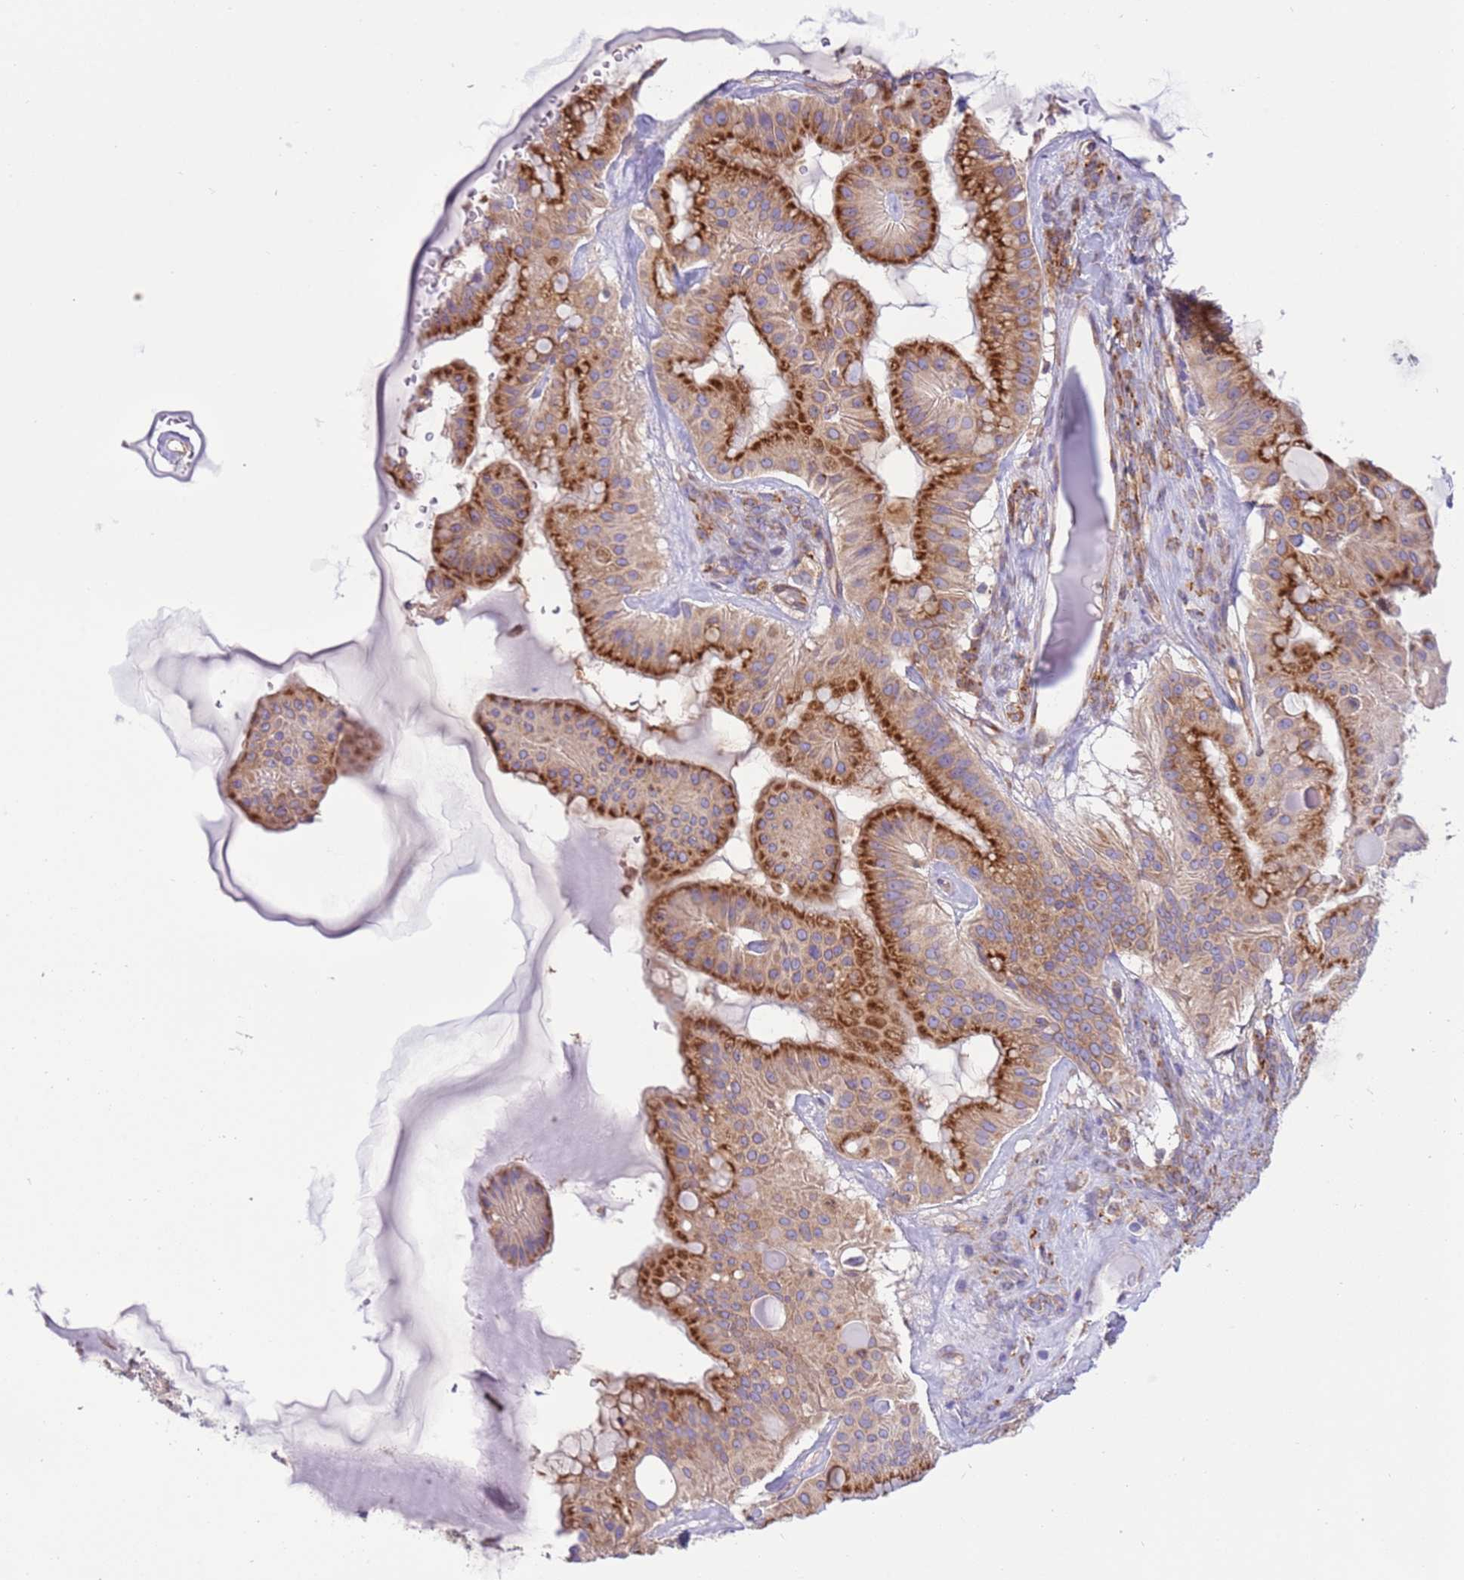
{"staining": {"intensity": "strong", "quantity": ">75%", "location": "cytoplasmic/membranous"}, "tissue": "ovarian cancer", "cell_type": "Tumor cells", "image_type": "cancer", "snomed": [{"axis": "morphology", "description": "Cystadenocarcinoma, mucinous, NOS"}, {"axis": "topography", "description": "Ovary"}], "caption": "Protein analysis of ovarian cancer tissue reveals strong cytoplasmic/membranous expression in approximately >75% of tumor cells.", "gene": "VARS1", "patient": {"sex": "female", "age": 61}}